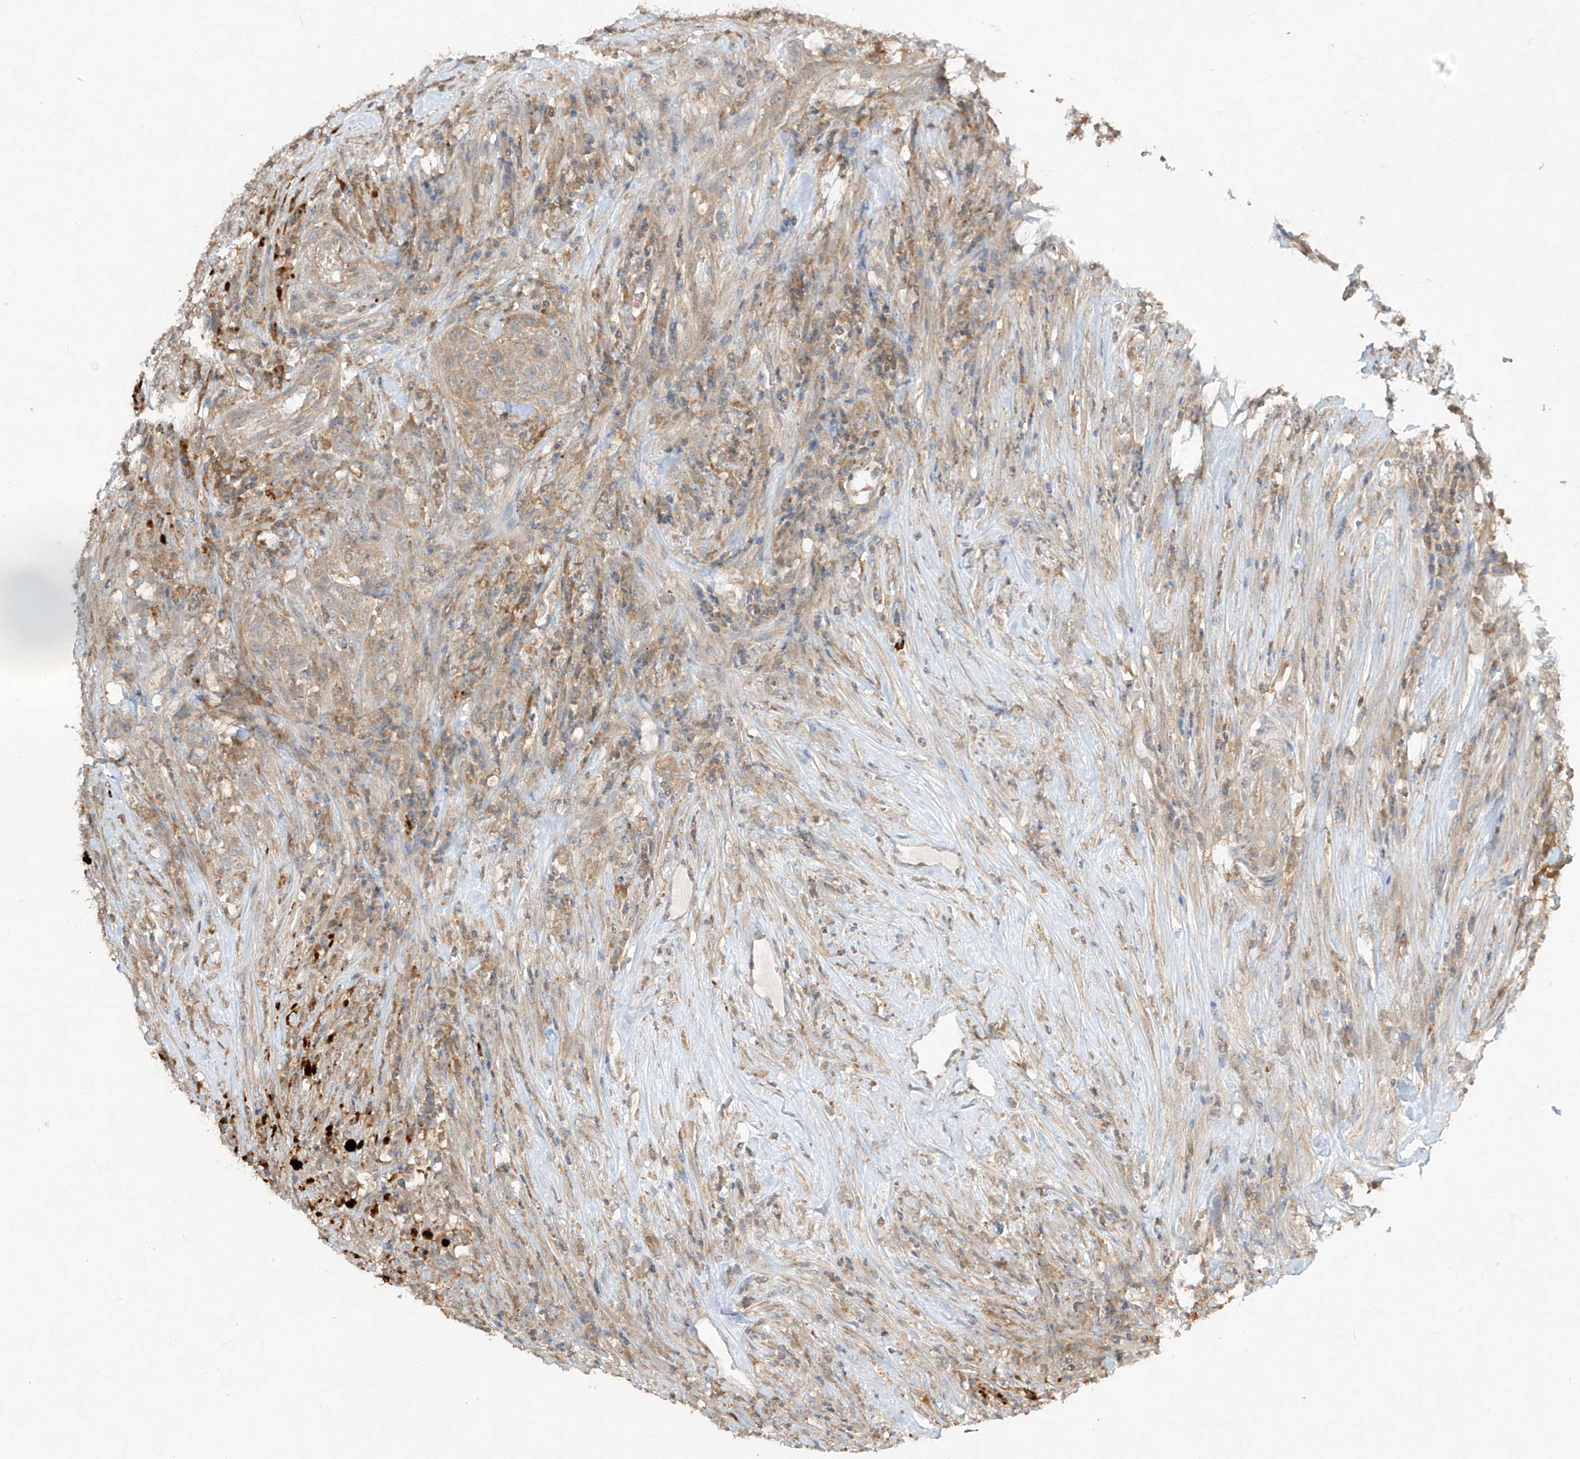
{"staining": {"intensity": "weak", "quantity": ">75%", "location": "cytoplasmic/membranous"}, "tissue": "urothelial cancer", "cell_type": "Tumor cells", "image_type": "cancer", "snomed": [{"axis": "morphology", "description": "Urothelial carcinoma, High grade"}, {"axis": "topography", "description": "Urinary bladder"}], "caption": "The histopathology image reveals immunohistochemical staining of urothelial carcinoma (high-grade). There is weak cytoplasmic/membranous expression is present in approximately >75% of tumor cells.", "gene": "LDAH", "patient": {"sex": "male", "age": 35}}